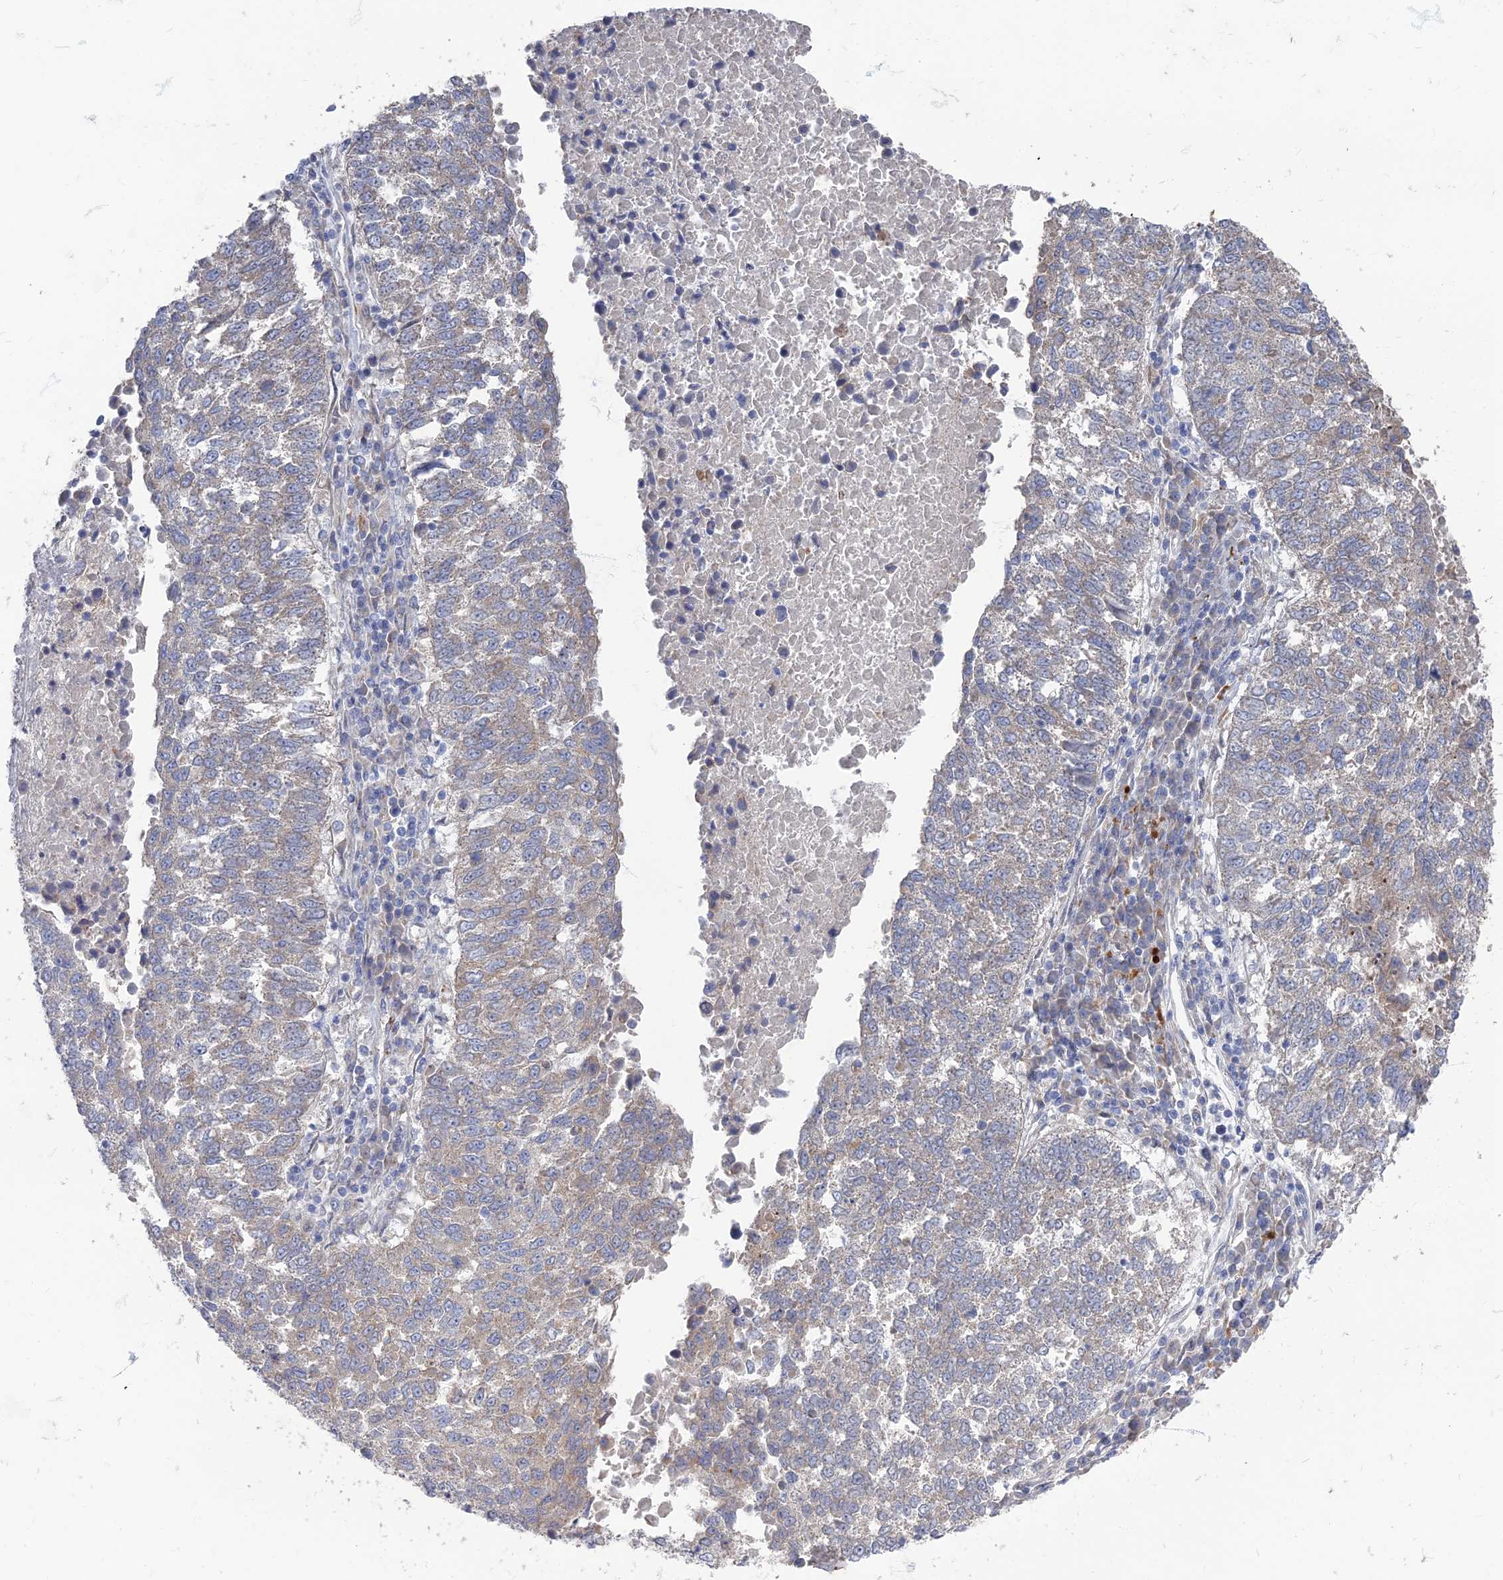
{"staining": {"intensity": "negative", "quantity": "none", "location": "none"}, "tissue": "lung cancer", "cell_type": "Tumor cells", "image_type": "cancer", "snomed": [{"axis": "morphology", "description": "Squamous cell carcinoma, NOS"}, {"axis": "topography", "description": "Lung"}], "caption": "High power microscopy micrograph of an immunohistochemistry photomicrograph of lung squamous cell carcinoma, revealing no significant staining in tumor cells. (IHC, brightfield microscopy, high magnification).", "gene": "TMEM128", "patient": {"sex": "male", "age": 73}}